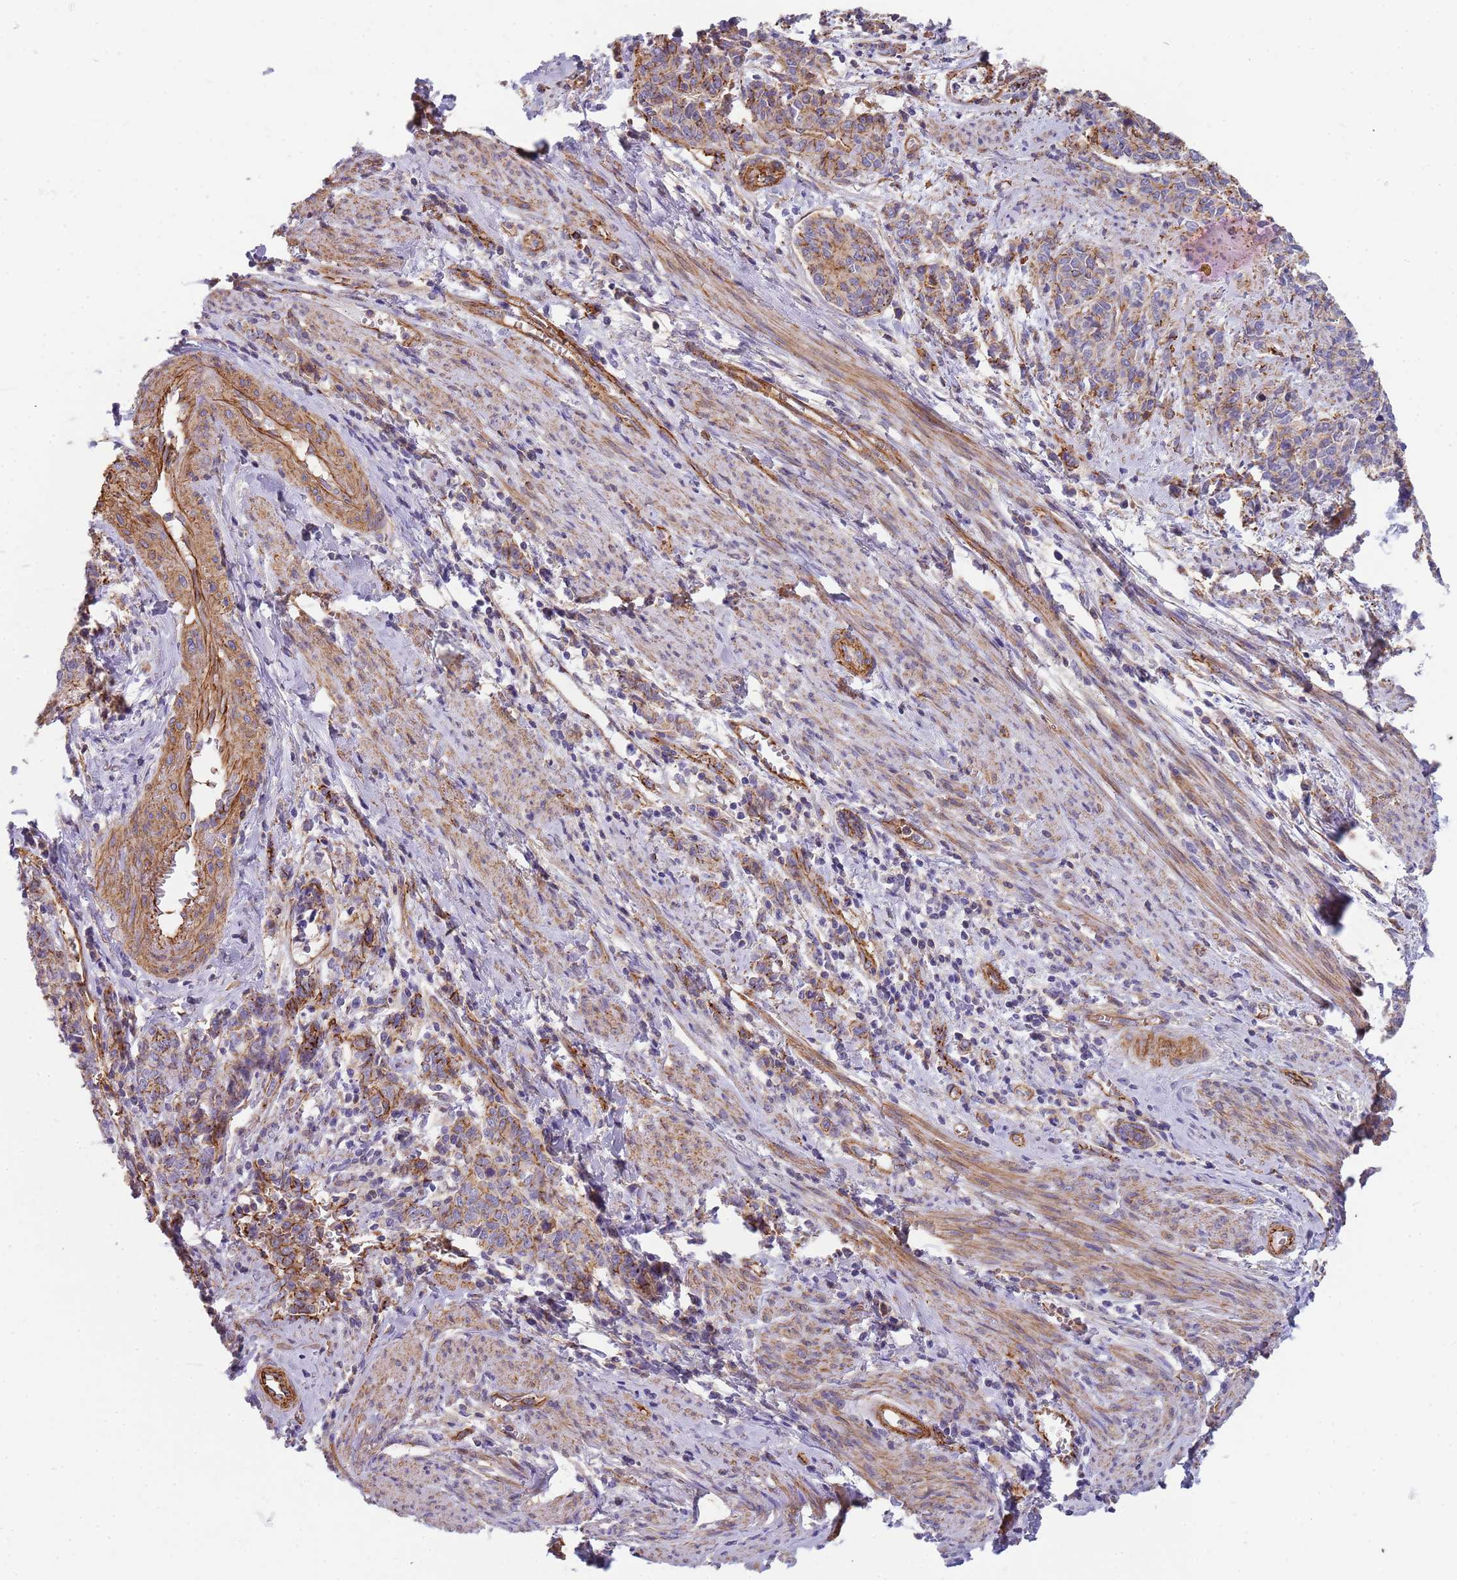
{"staining": {"intensity": "weak", "quantity": ">75%", "location": "cytoplasmic/membranous"}, "tissue": "cervical cancer", "cell_type": "Tumor cells", "image_type": "cancer", "snomed": [{"axis": "morphology", "description": "Squamous cell carcinoma, NOS"}, {"axis": "topography", "description": "Cervix"}], "caption": "Immunohistochemistry (IHC) photomicrograph of squamous cell carcinoma (cervical) stained for a protein (brown), which demonstrates low levels of weak cytoplasmic/membranous positivity in about >75% of tumor cells.", "gene": "GFRAL", "patient": {"sex": "female", "age": 60}}